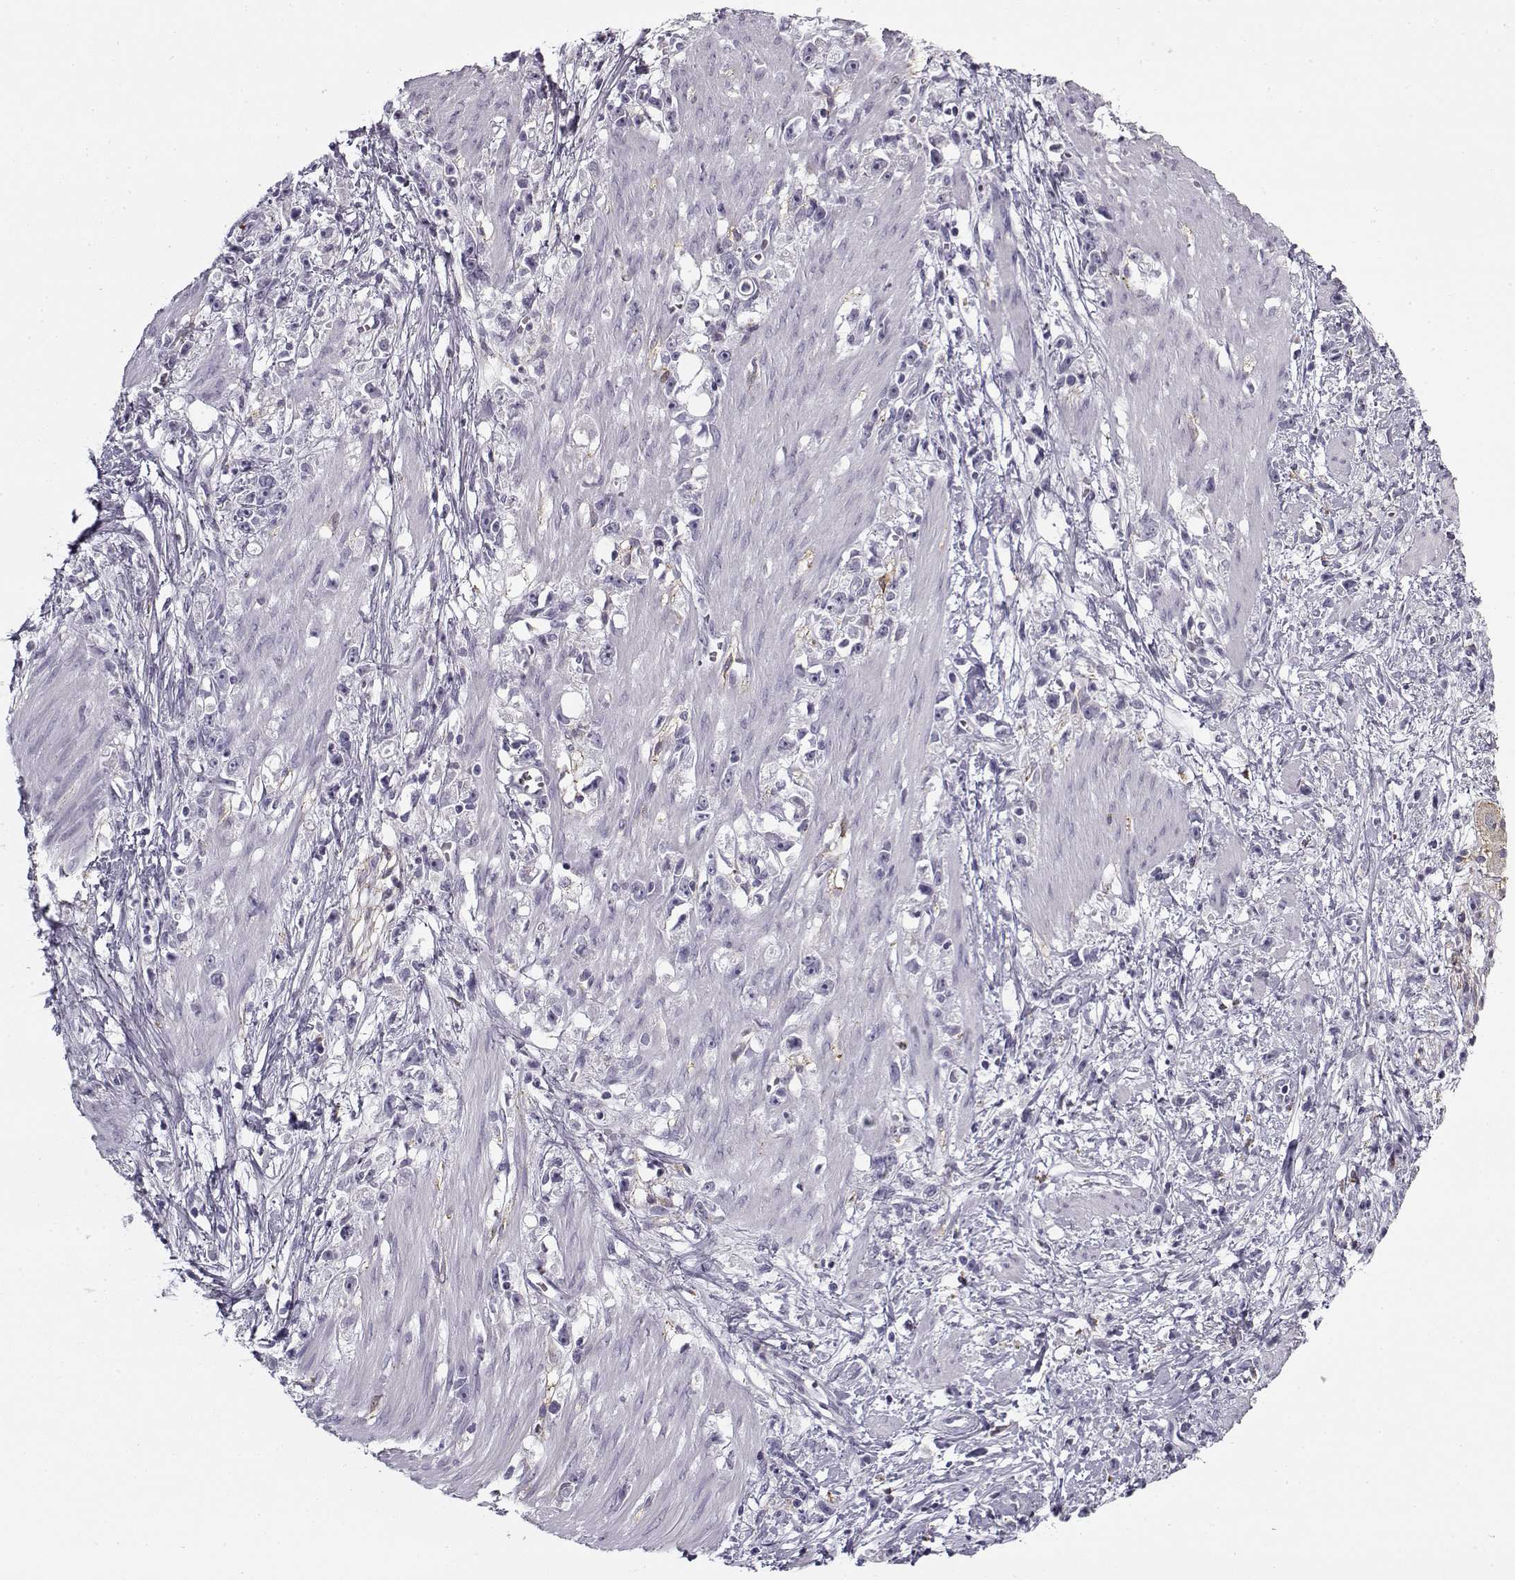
{"staining": {"intensity": "negative", "quantity": "none", "location": "none"}, "tissue": "stomach cancer", "cell_type": "Tumor cells", "image_type": "cancer", "snomed": [{"axis": "morphology", "description": "Adenocarcinoma, NOS"}, {"axis": "topography", "description": "Stomach"}], "caption": "Histopathology image shows no significant protein expression in tumor cells of adenocarcinoma (stomach).", "gene": "SNCA", "patient": {"sex": "female", "age": 59}}